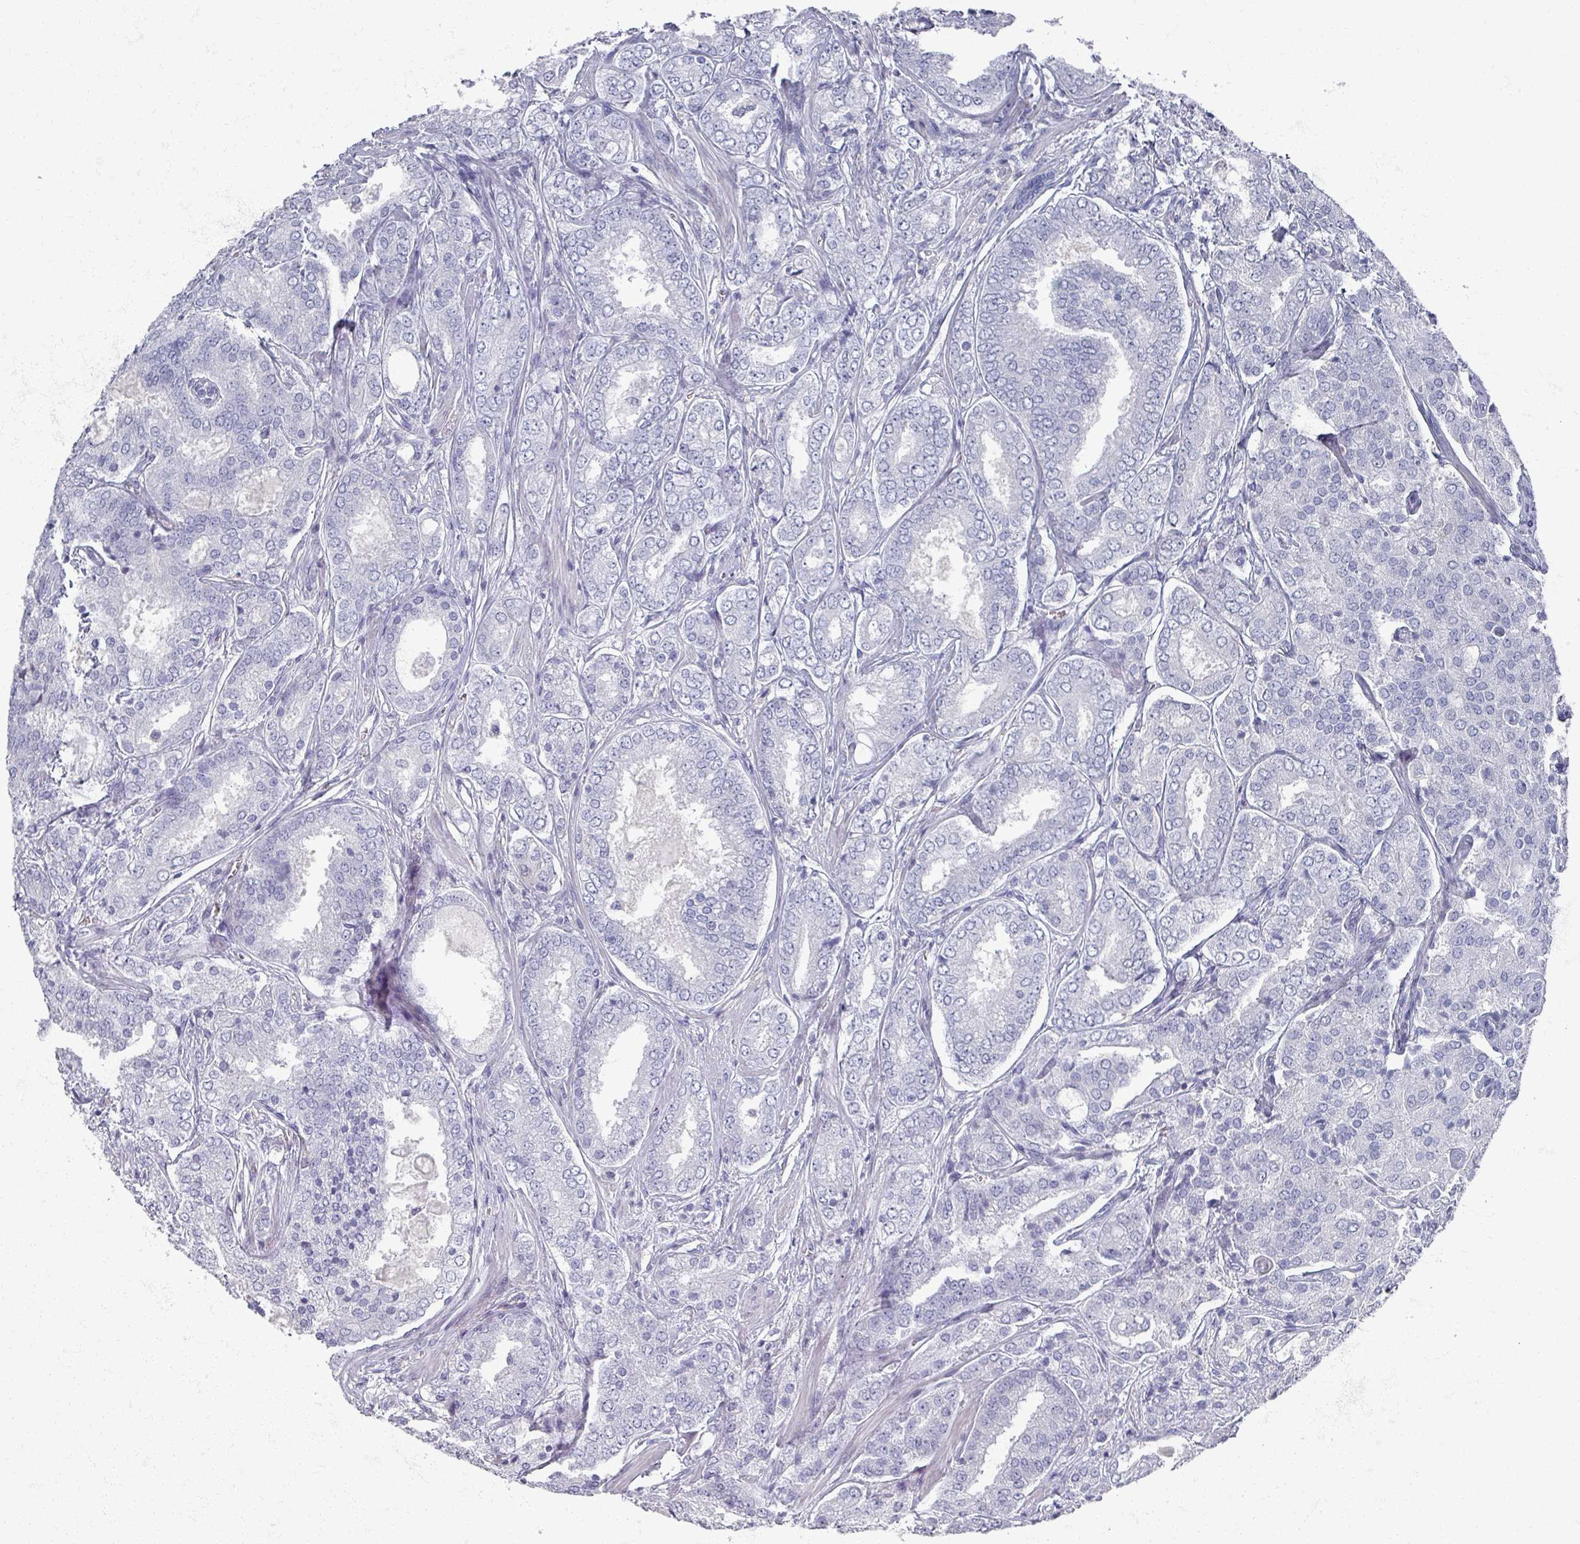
{"staining": {"intensity": "negative", "quantity": "none", "location": "none"}, "tissue": "prostate cancer", "cell_type": "Tumor cells", "image_type": "cancer", "snomed": [{"axis": "morphology", "description": "Adenocarcinoma, High grade"}, {"axis": "topography", "description": "Prostate"}], "caption": "This image is of prostate cancer stained with immunohistochemistry (IHC) to label a protein in brown with the nuclei are counter-stained blue. There is no positivity in tumor cells.", "gene": "OMG", "patient": {"sex": "male", "age": 63}}